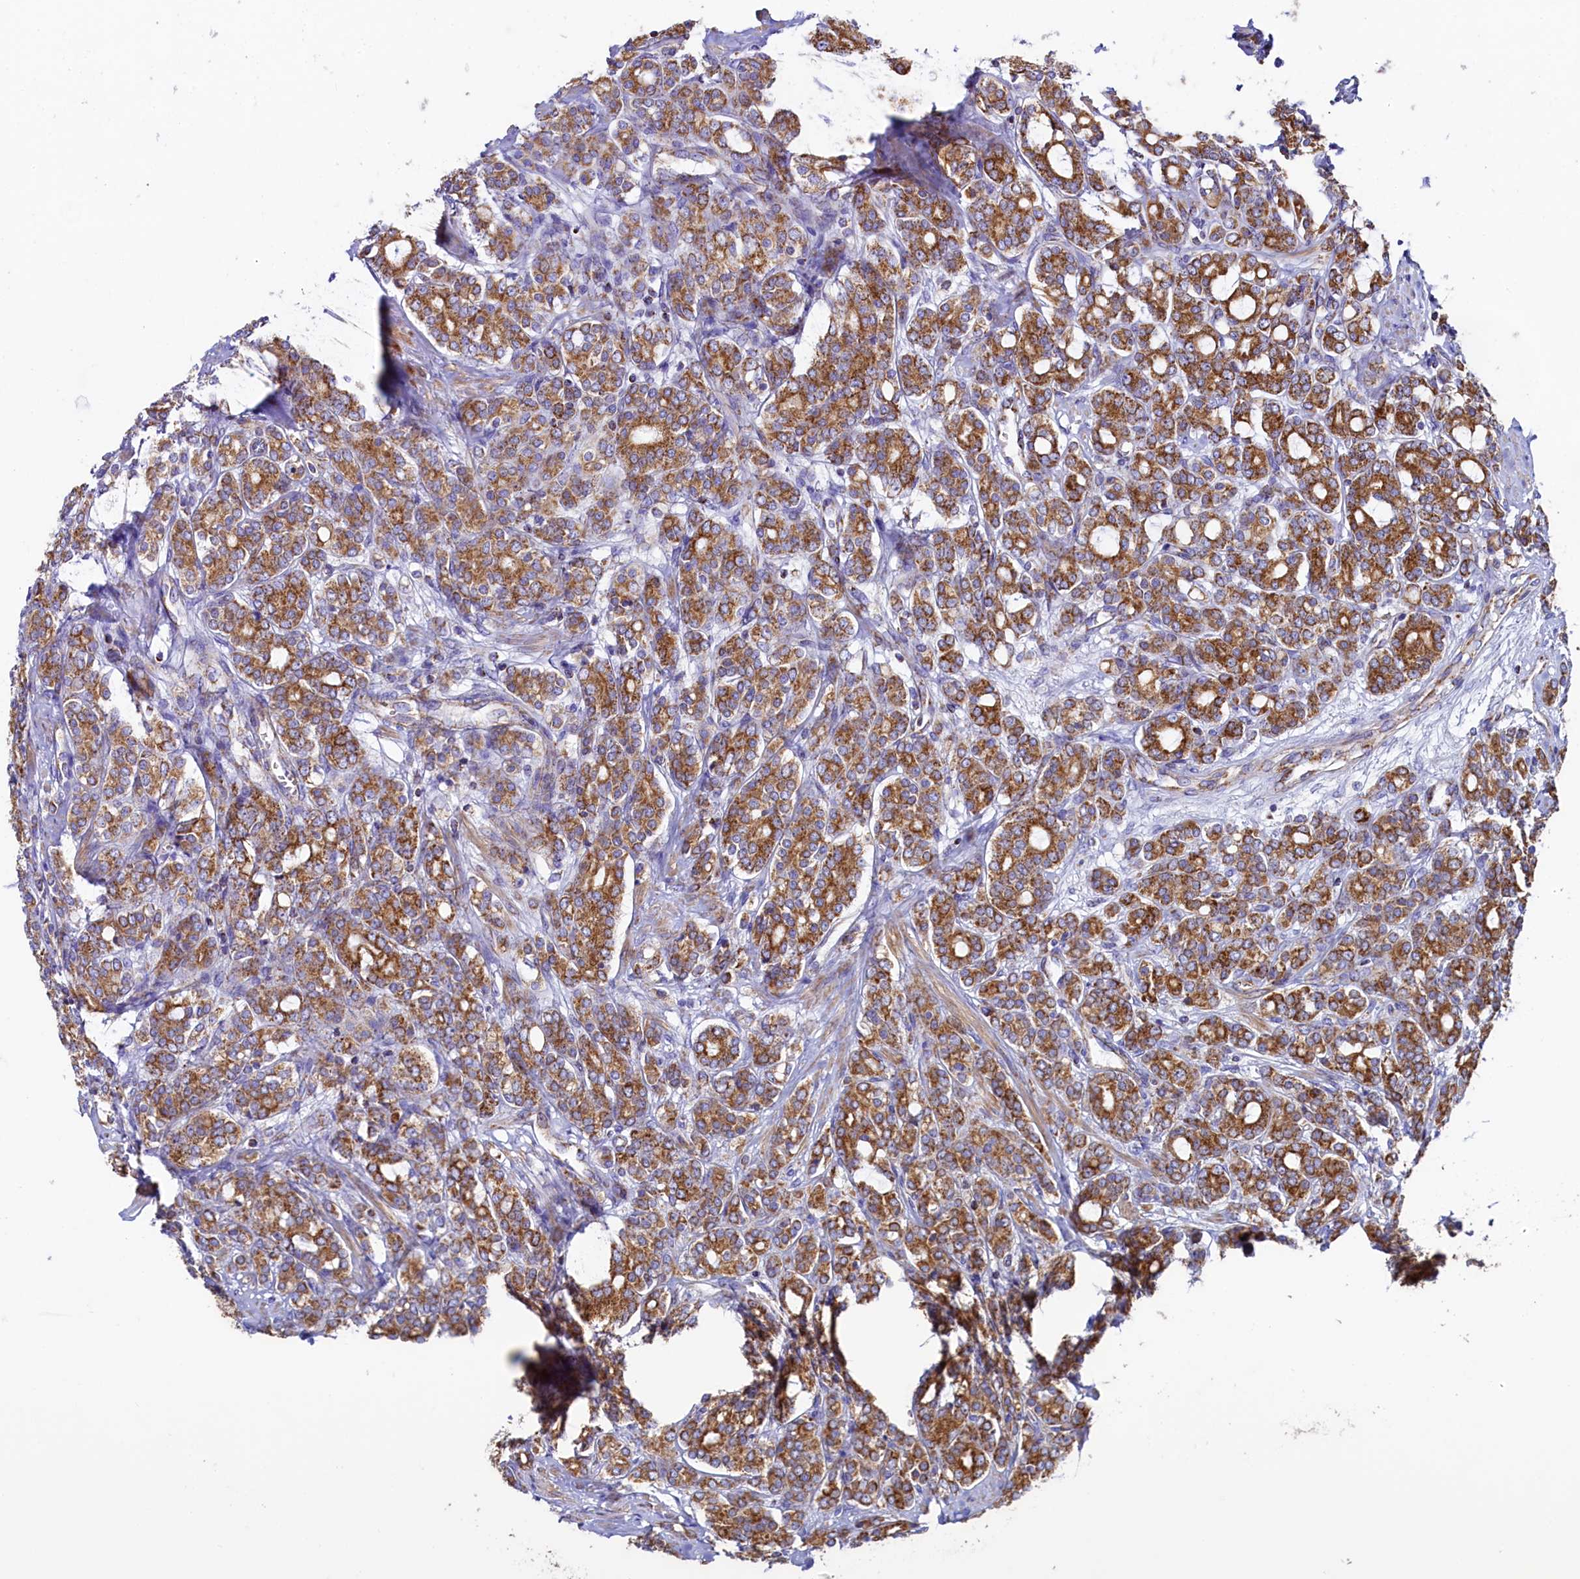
{"staining": {"intensity": "strong", "quantity": ">75%", "location": "cytoplasmic/membranous"}, "tissue": "prostate cancer", "cell_type": "Tumor cells", "image_type": "cancer", "snomed": [{"axis": "morphology", "description": "Adenocarcinoma, High grade"}, {"axis": "topography", "description": "Prostate"}], "caption": "Prostate cancer stained with a brown dye demonstrates strong cytoplasmic/membranous positive positivity in about >75% of tumor cells.", "gene": "CLYBL", "patient": {"sex": "male", "age": 62}}